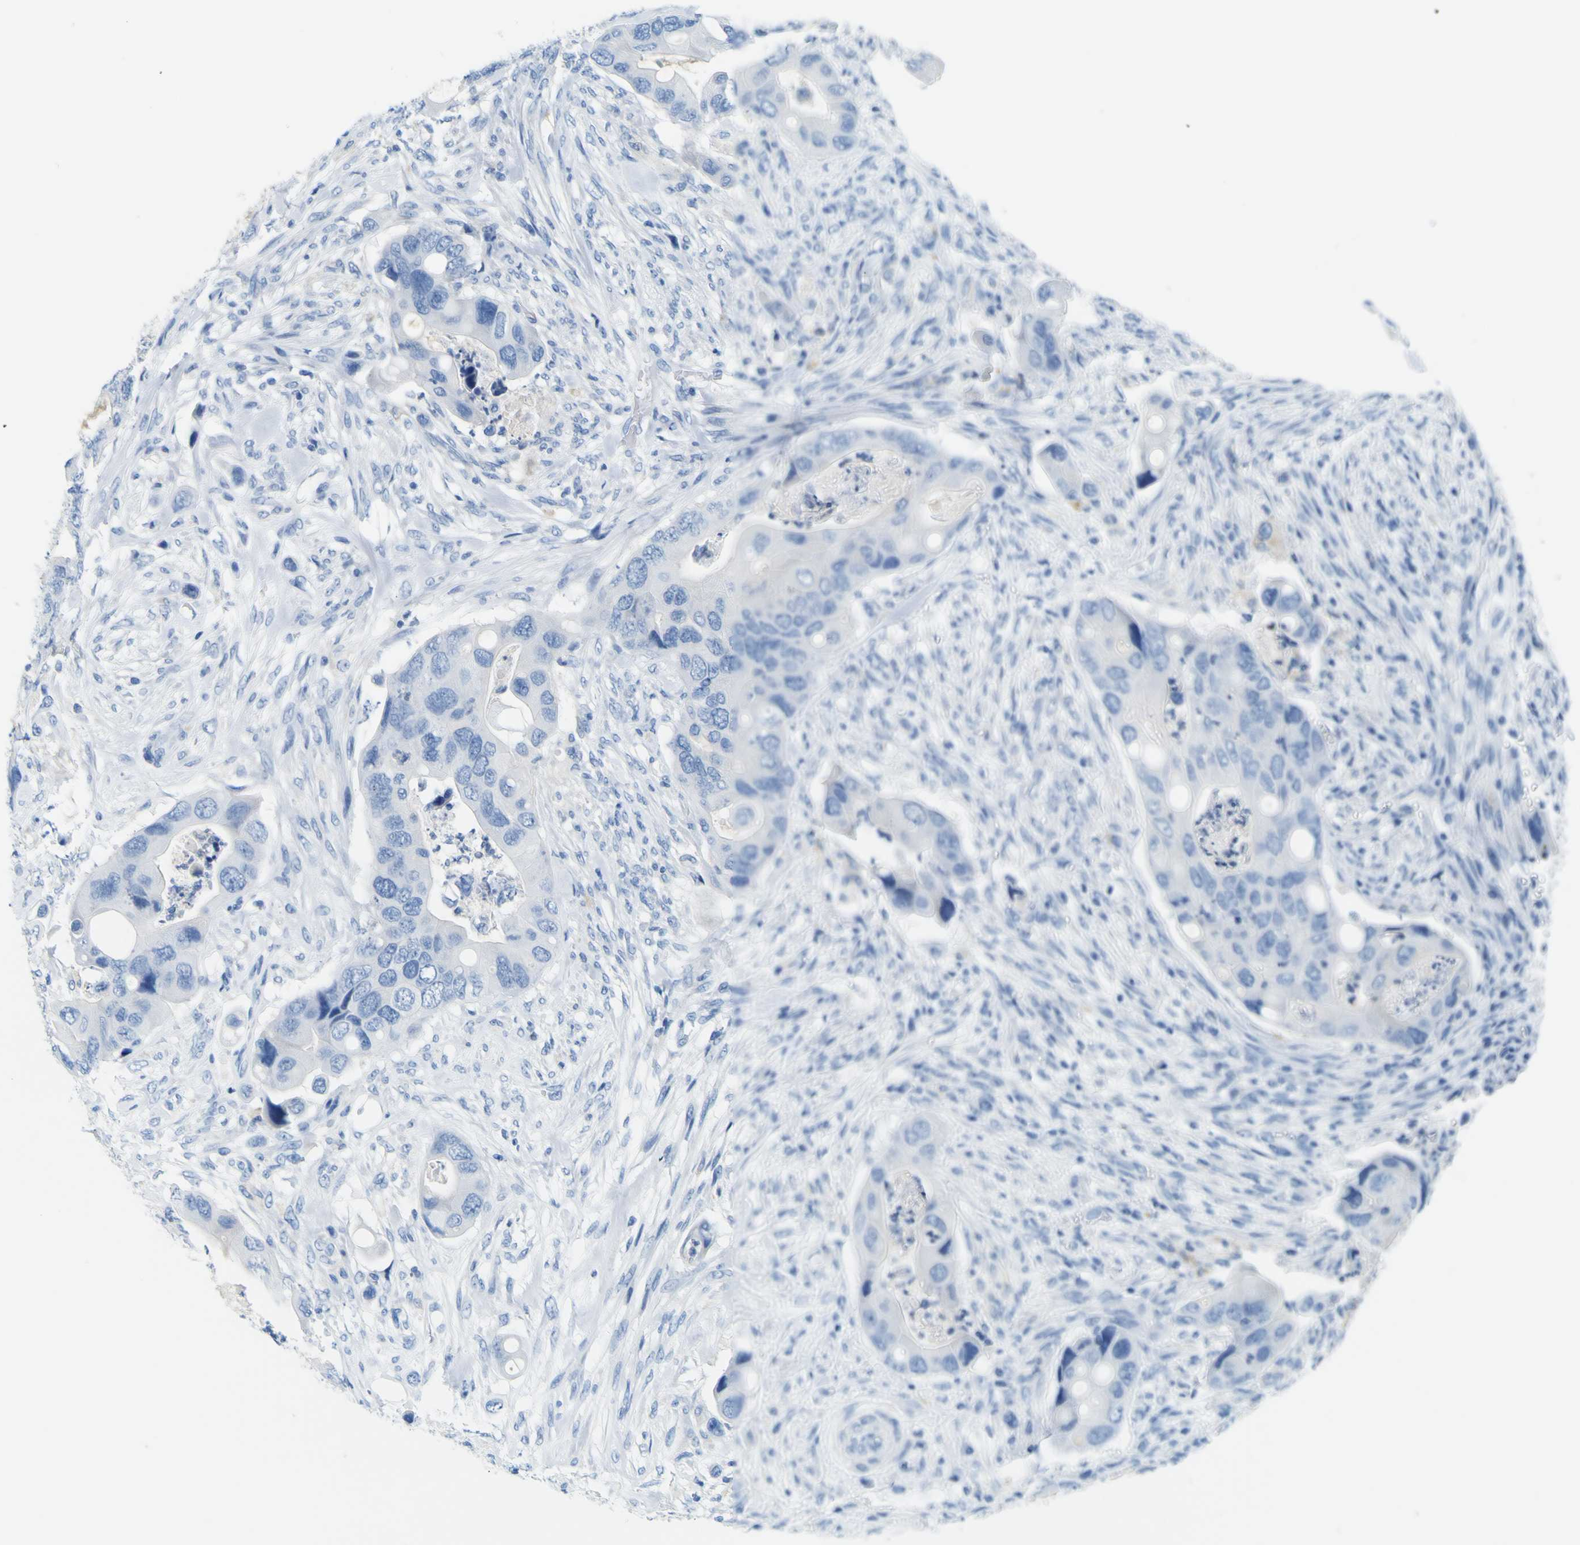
{"staining": {"intensity": "negative", "quantity": "none", "location": "none"}, "tissue": "colorectal cancer", "cell_type": "Tumor cells", "image_type": "cancer", "snomed": [{"axis": "morphology", "description": "Adenocarcinoma, NOS"}, {"axis": "topography", "description": "Rectum"}], "caption": "There is no significant positivity in tumor cells of colorectal cancer (adenocarcinoma).", "gene": "ACSL1", "patient": {"sex": "female", "age": 57}}